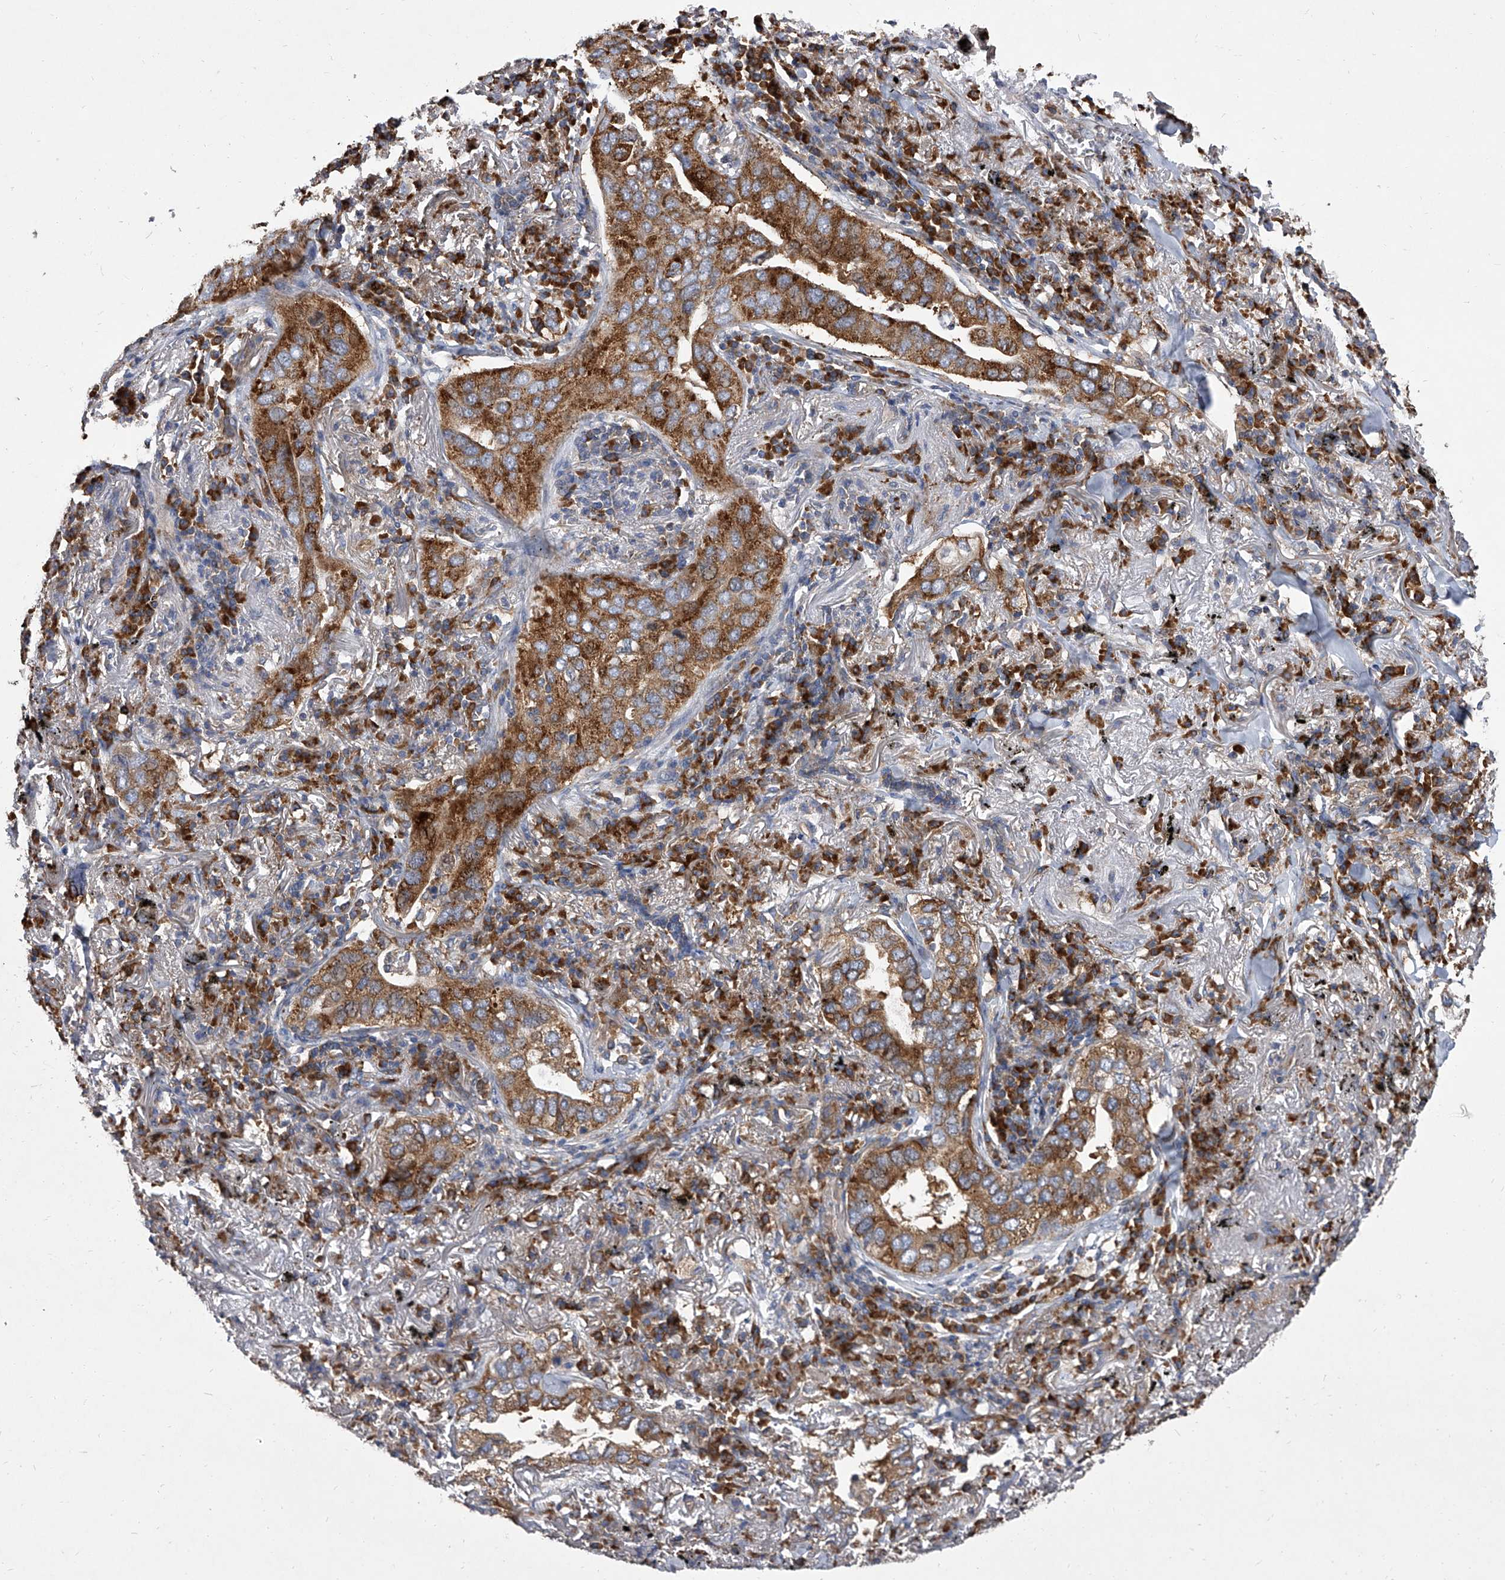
{"staining": {"intensity": "moderate", "quantity": ">75%", "location": "cytoplasmic/membranous"}, "tissue": "lung cancer", "cell_type": "Tumor cells", "image_type": "cancer", "snomed": [{"axis": "morphology", "description": "Adenocarcinoma, NOS"}, {"axis": "topography", "description": "Lung"}], "caption": "Moderate cytoplasmic/membranous expression is identified in about >75% of tumor cells in lung cancer (adenocarcinoma). (DAB IHC, brown staining for protein, blue staining for nuclei).", "gene": "EIF2S2", "patient": {"sex": "male", "age": 65}}